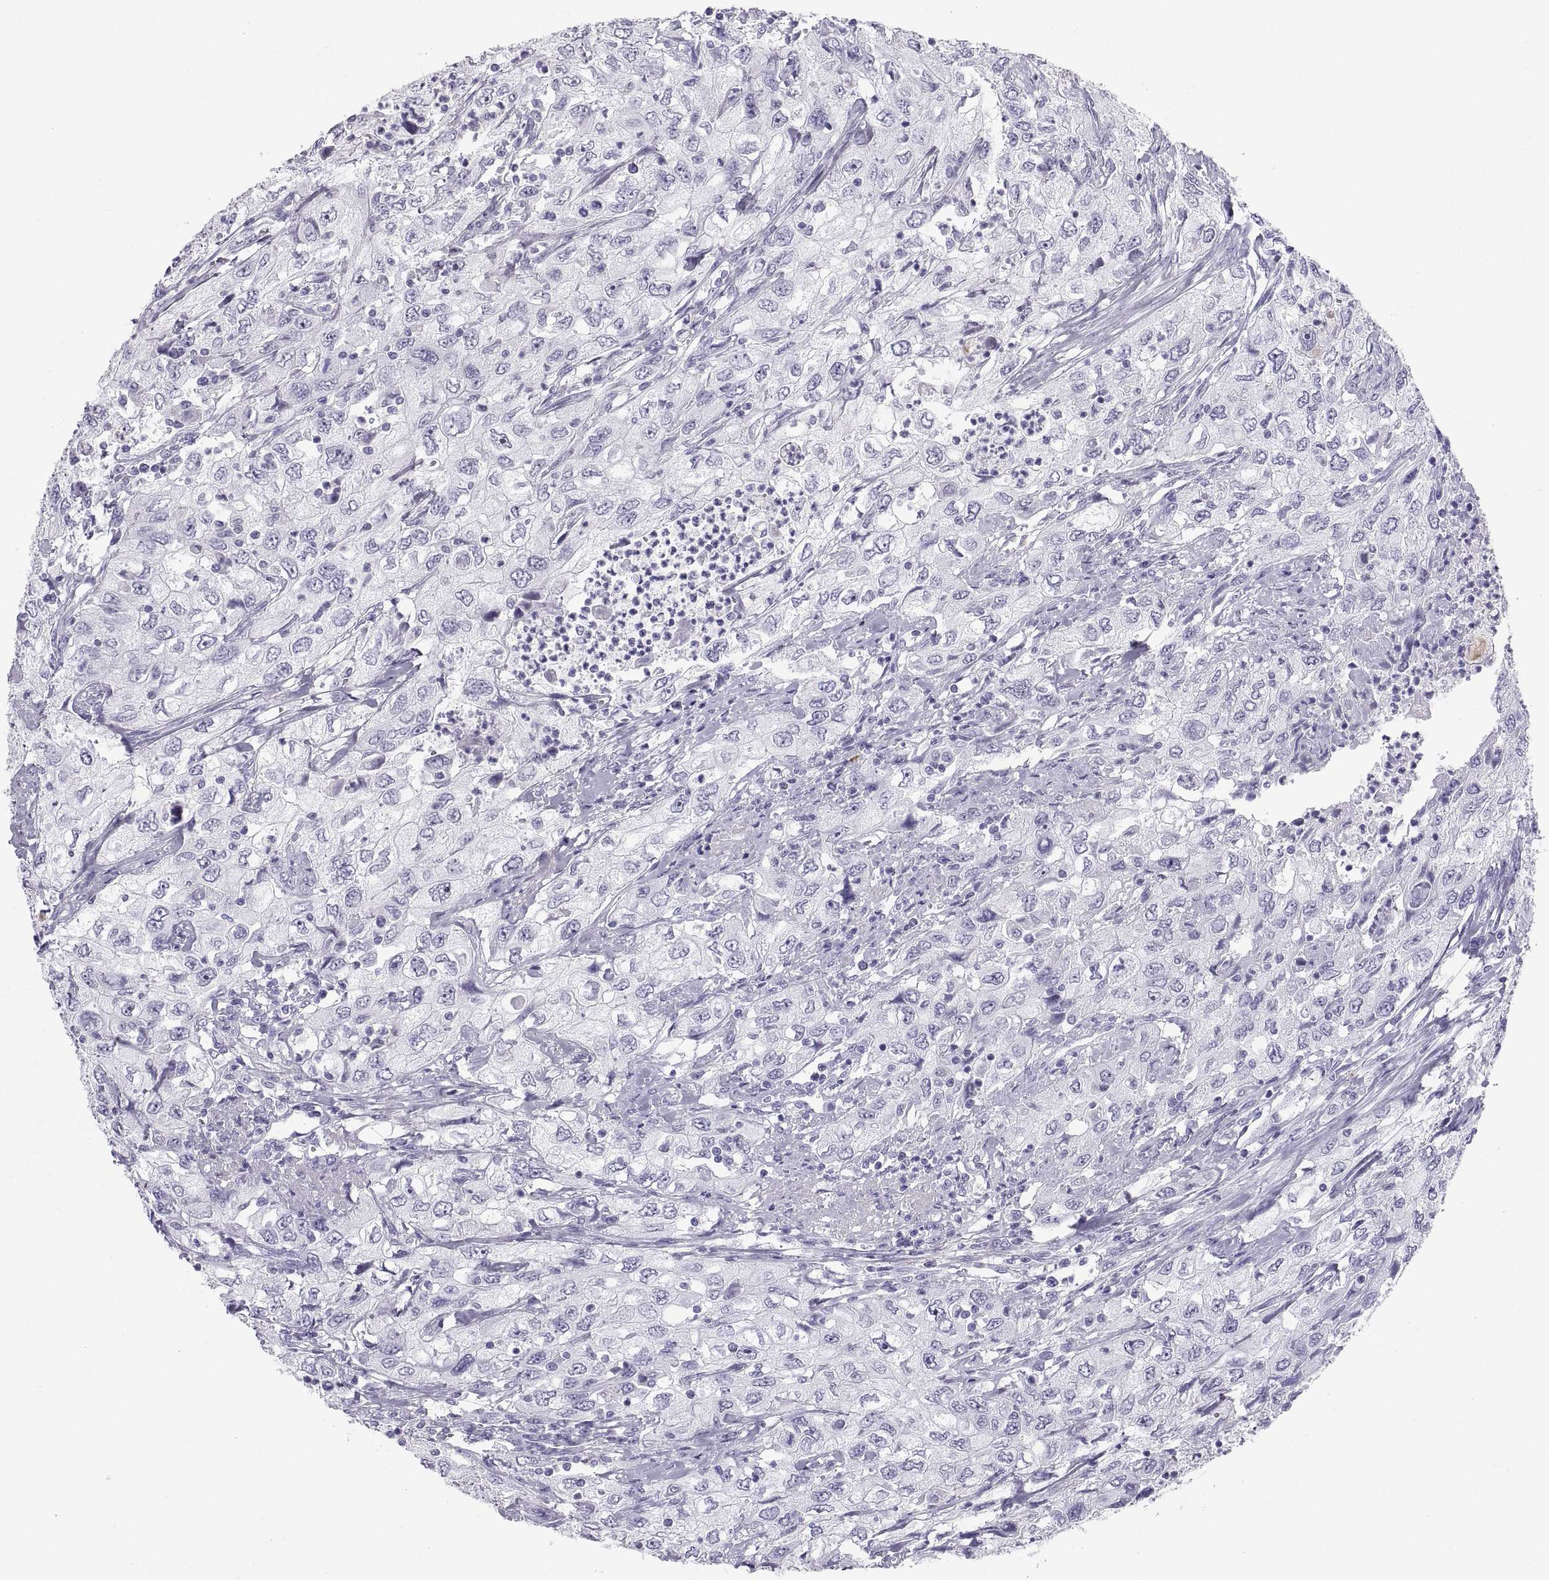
{"staining": {"intensity": "negative", "quantity": "none", "location": "none"}, "tissue": "urothelial cancer", "cell_type": "Tumor cells", "image_type": "cancer", "snomed": [{"axis": "morphology", "description": "Urothelial carcinoma, High grade"}, {"axis": "topography", "description": "Urinary bladder"}], "caption": "The micrograph reveals no significant positivity in tumor cells of high-grade urothelial carcinoma.", "gene": "CT47A10", "patient": {"sex": "male", "age": 76}}